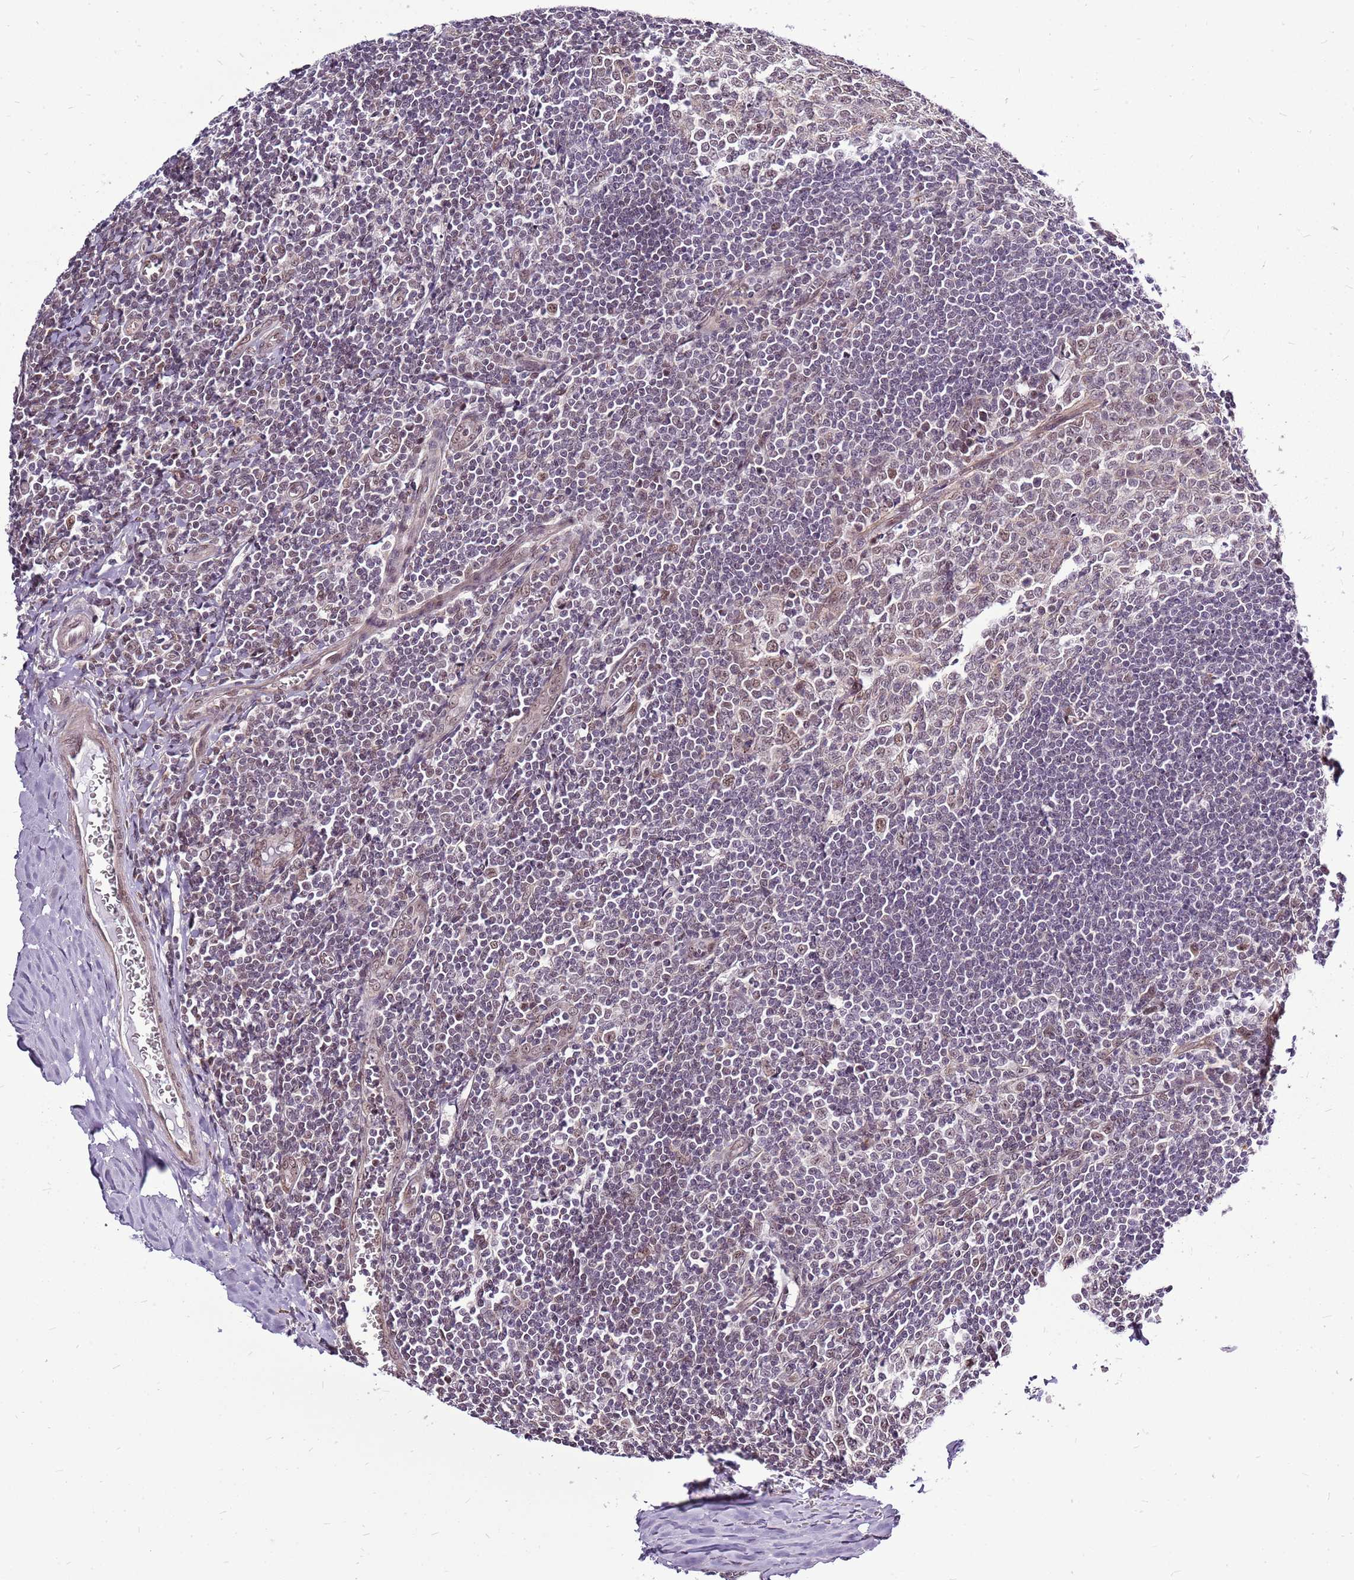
{"staining": {"intensity": "weak", "quantity": "25%-75%", "location": "nuclear"}, "tissue": "tonsil", "cell_type": "Germinal center cells", "image_type": "normal", "snomed": [{"axis": "morphology", "description": "Normal tissue, NOS"}, {"axis": "topography", "description": "Tonsil"}], "caption": "The immunohistochemical stain shows weak nuclear expression in germinal center cells of benign tonsil.", "gene": "CCDC166", "patient": {"sex": "male", "age": 27}}